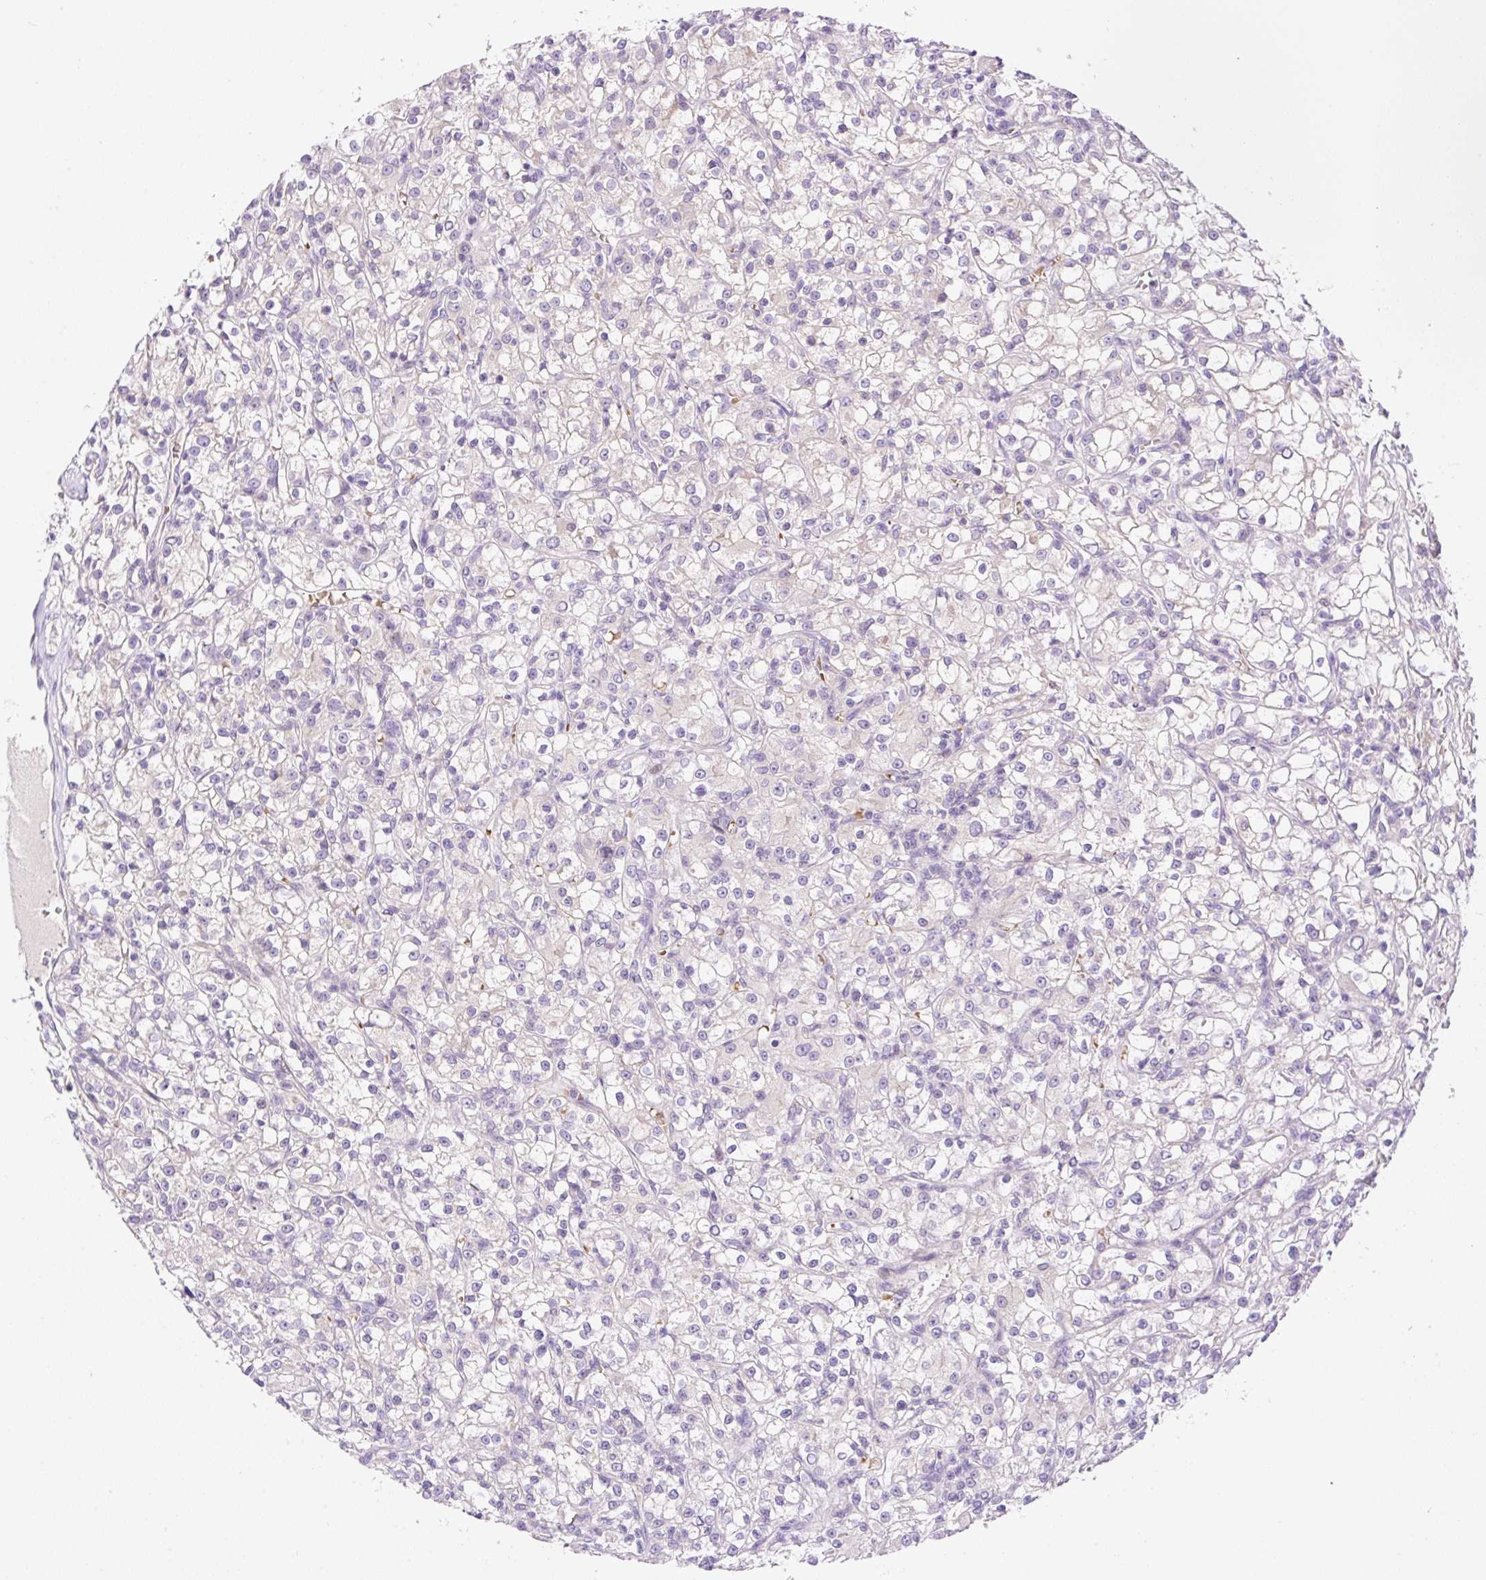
{"staining": {"intensity": "negative", "quantity": "none", "location": "none"}, "tissue": "renal cancer", "cell_type": "Tumor cells", "image_type": "cancer", "snomed": [{"axis": "morphology", "description": "Adenocarcinoma, NOS"}, {"axis": "topography", "description": "Kidney"}], "caption": "High power microscopy micrograph of an immunohistochemistry micrograph of renal cancer (adenocarcinoma), revealing no significant positivity in tumor cells.", "gene": "LHFPL5", "patient": {"sex": "female", "age": 59}}